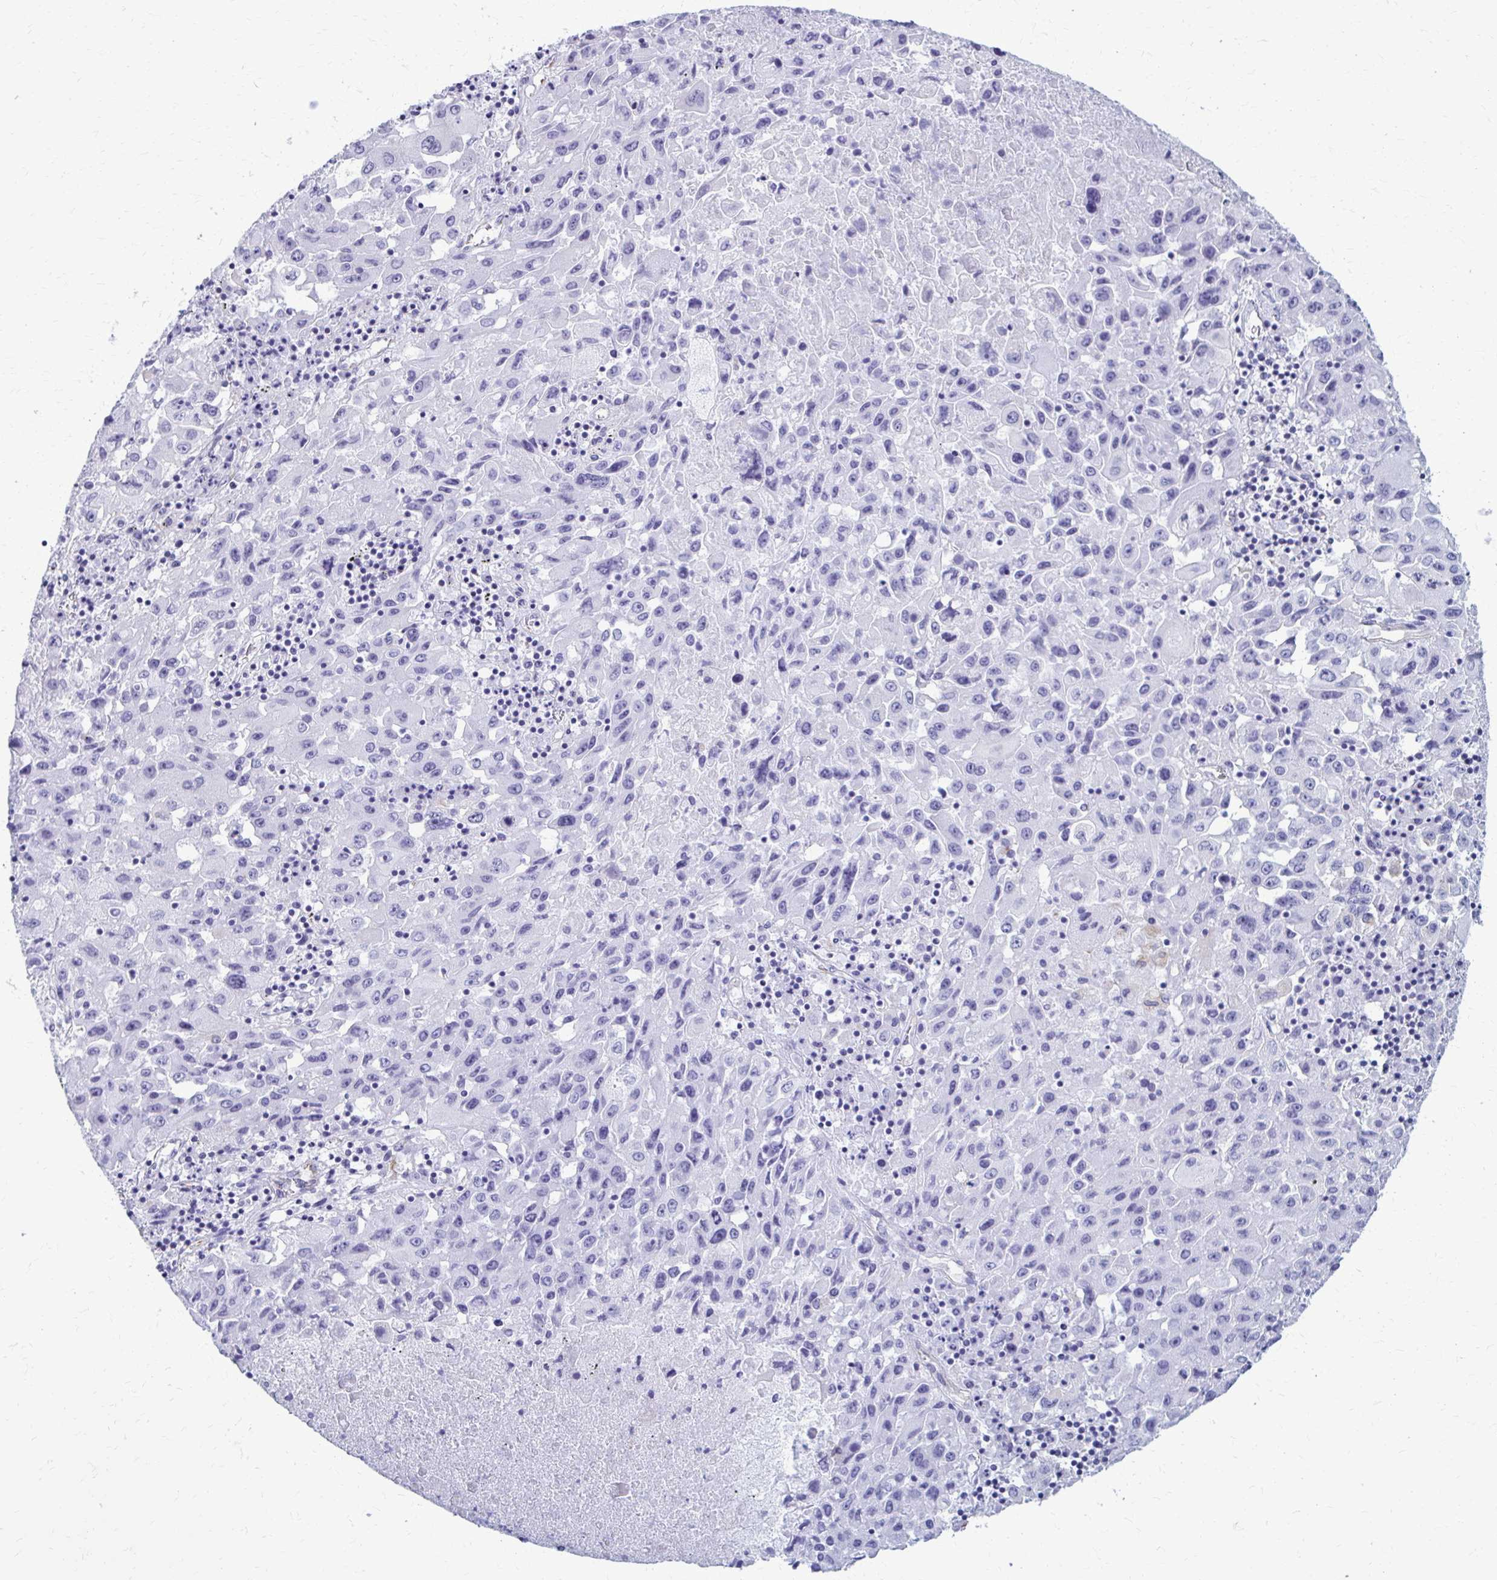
{"staining": {"intensity": "negative", "quantity": "none", "location": "none"}, "tissue": "lung cancer", "cell_type": "Tumor cells", "image_type": "cancer", "snomed": [{"axis": "morphology", "description": "Squamous cell carcinoma, NOS"}, {"axis": "topography", "description": "Lung"}], "caption": "Lung cancer stained for a protein using immunohistochemistry (IHC) displays no staining tumor cells.", "gene": "GFAP", "patient": {"sex": "male", "age": 63}}